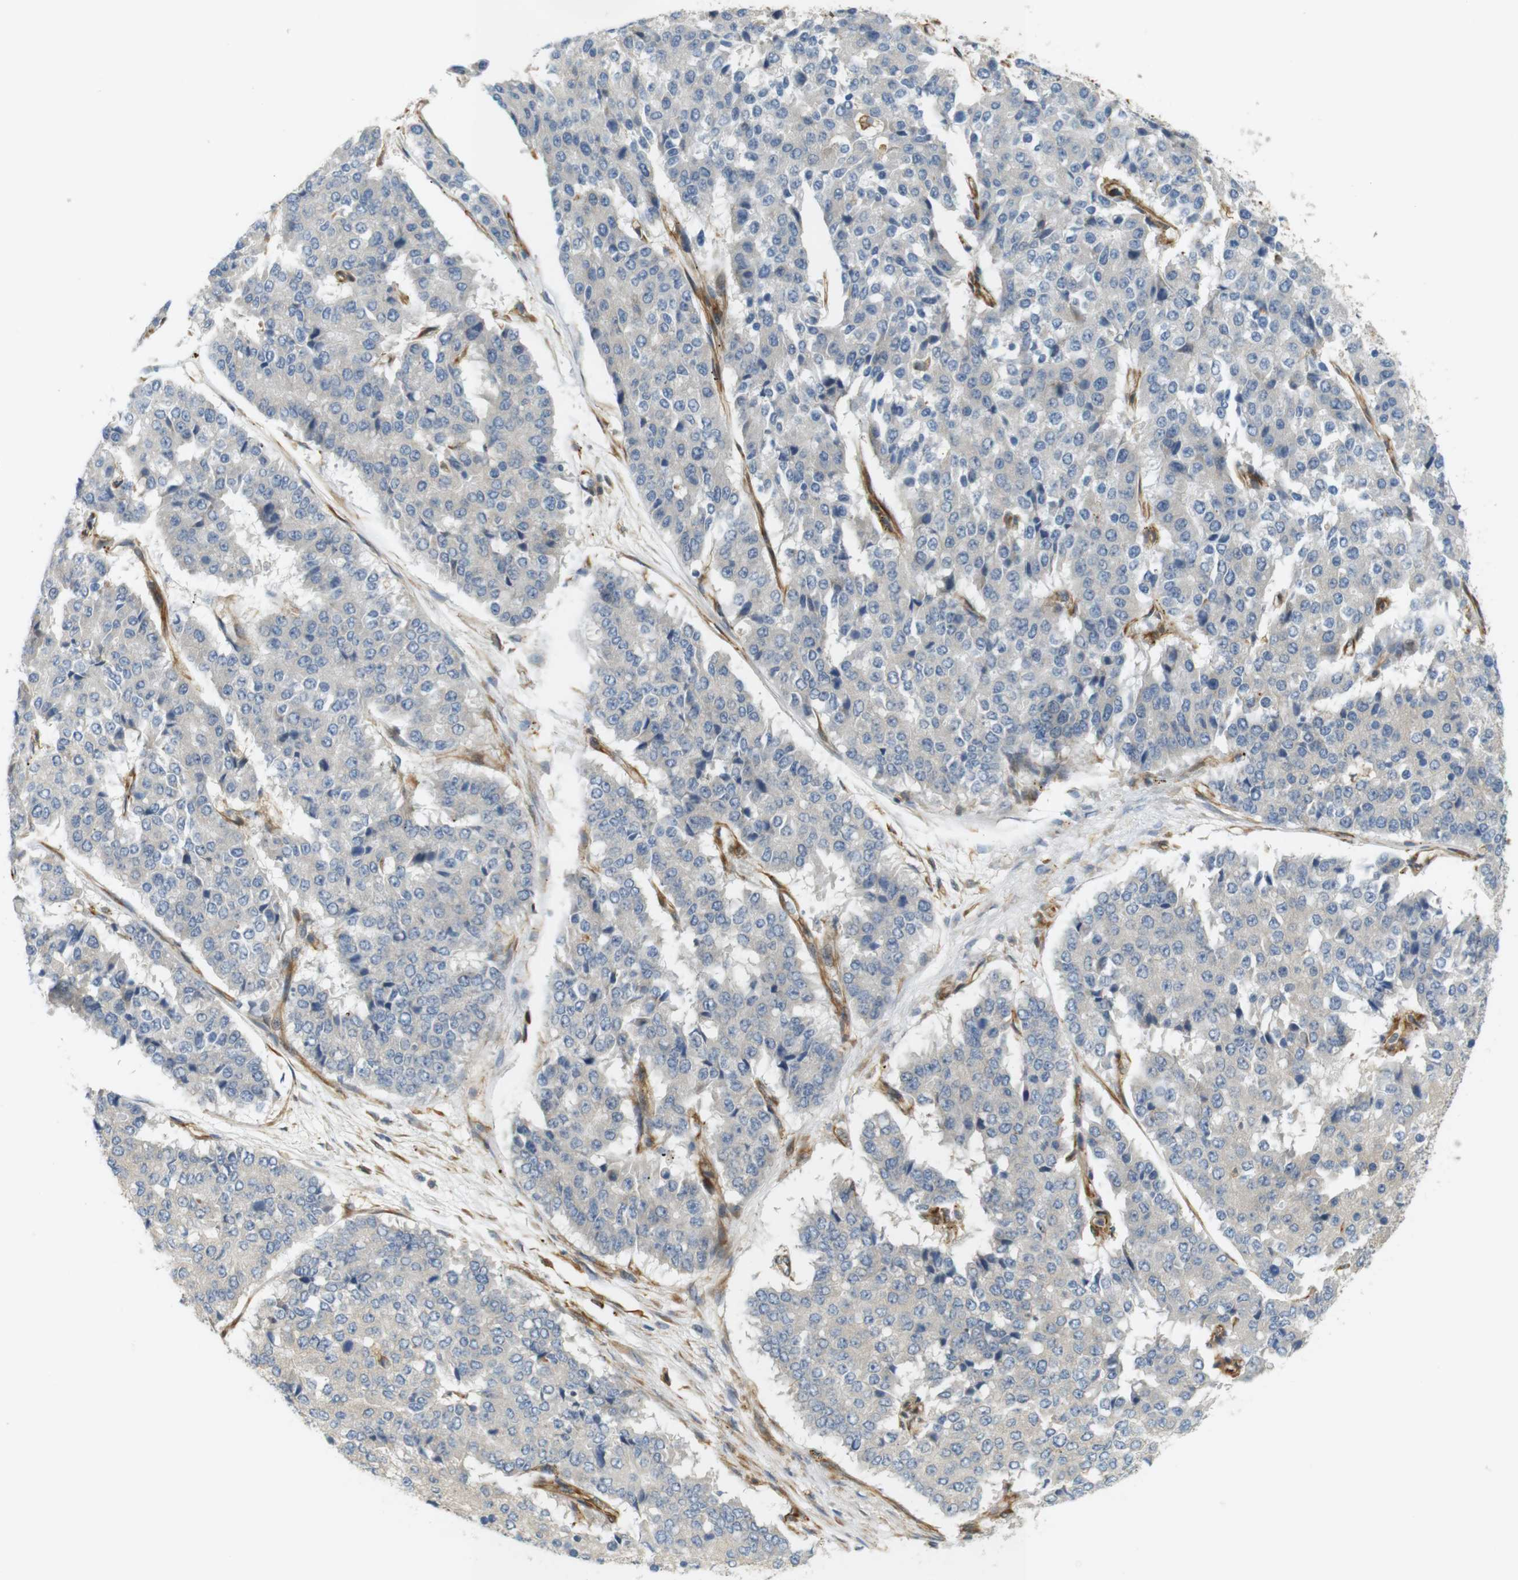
{"staining": {"intensity": "negative", "quantity": "none", "location": "none"}, "tissue": "pancreatic cancer", "cell_type": "Tumor cells", "image_type": "cancer", "snomed": [{"axis": "morphology", "description": "Adenocarcinoma, NOS"}, {"axis": "topography", "description": "Pancreas"}], "caption": "Pancreatic cancer (adenocarcinoma) was stained to show a protein in brown. There is no significant staining in tumor cells. (Immunohistochemistry, brightfield microscopy, high magnification).", "gene": "CYTH3", "patient": {"sex": "male", "age": 50}}